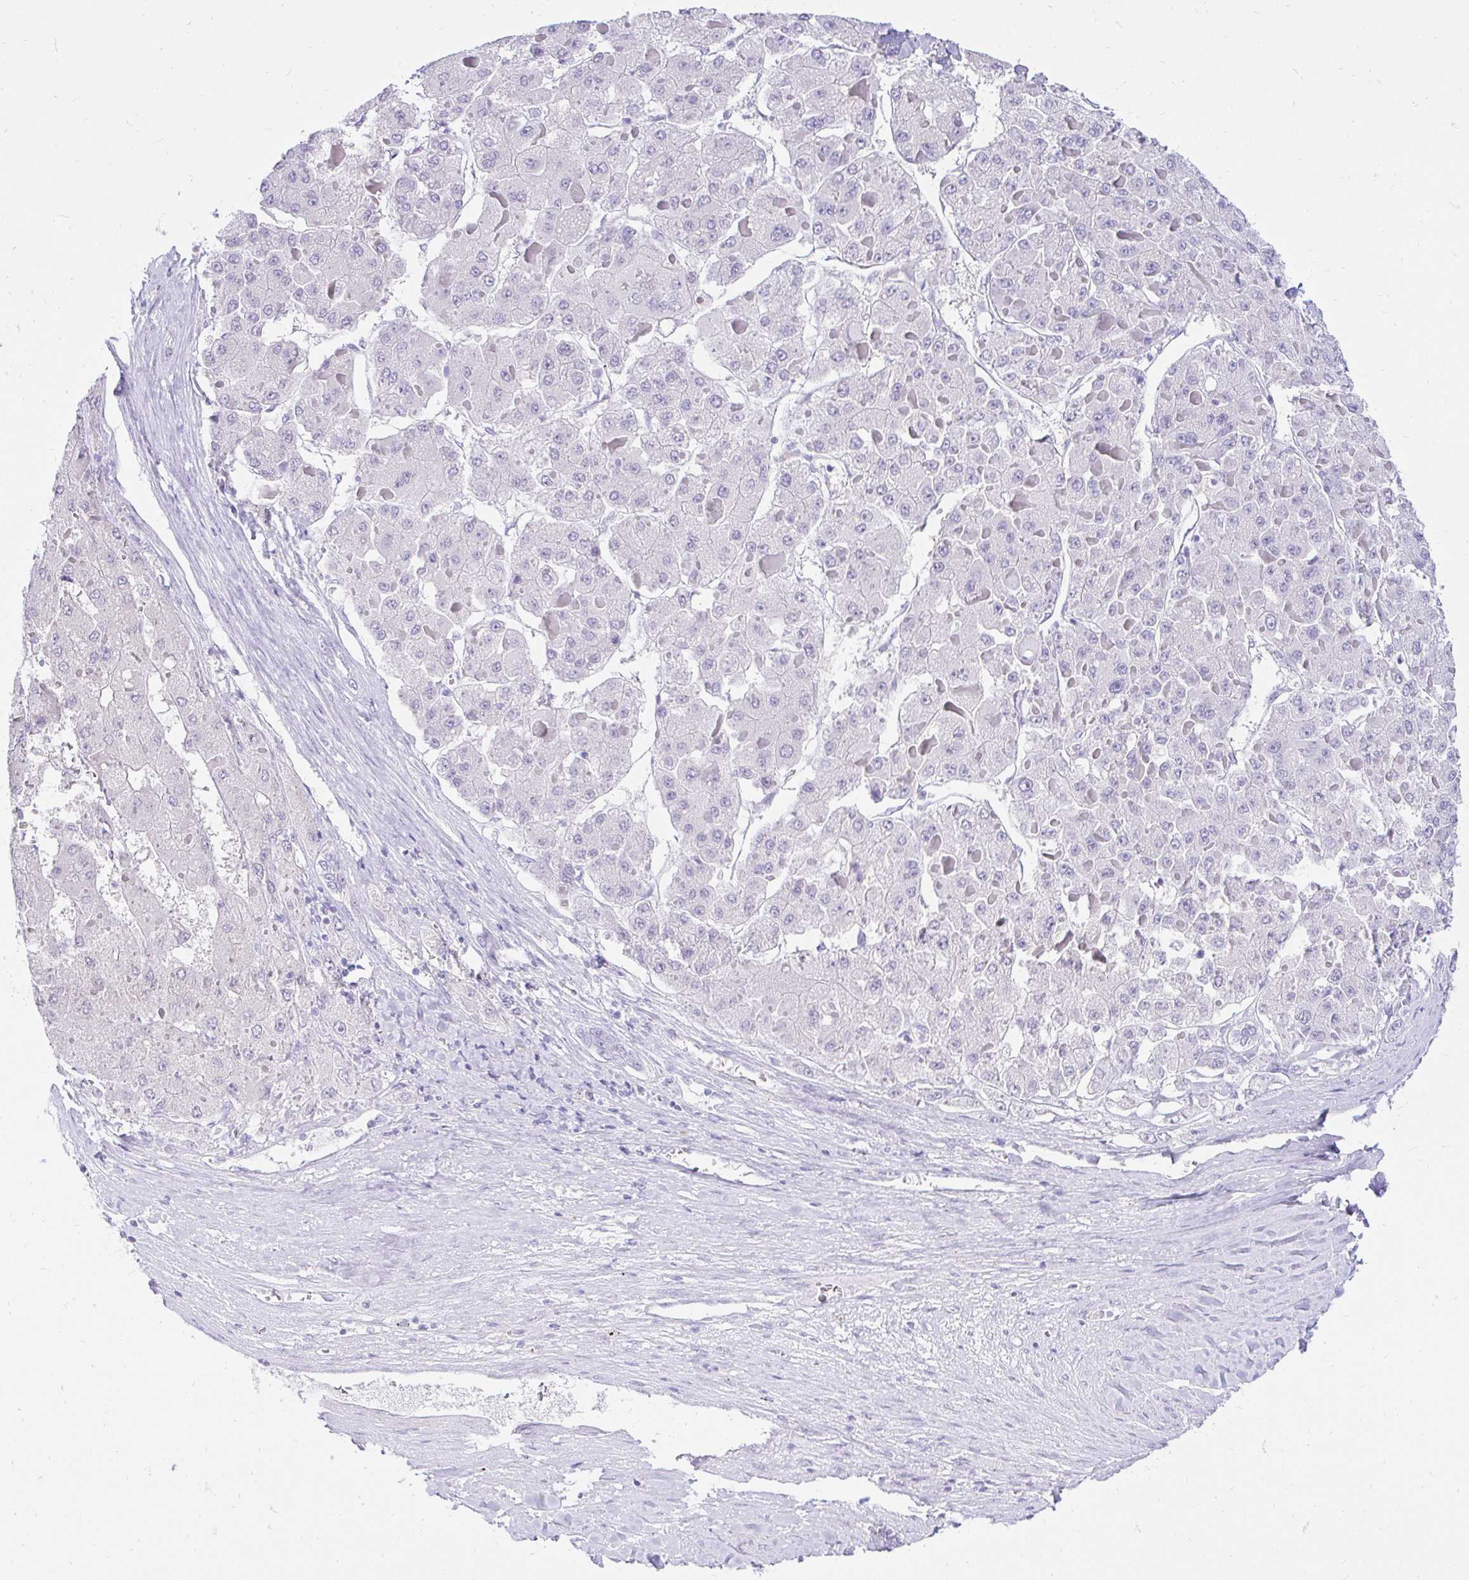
{"staining": {"intensity": "negative", "quantity": "none", "location": "none"}, "tissue": "liver cancer", "cell_type": "Tumor cells", "image_type": "cancer", "snomed": [{"axis": "morphology", "description": "Carcinoma, Hepatocellular, NOS"}, {"axis": "topography", "description": "Liver"}], "caption": "Immunohistochemistry photomicrograph of neoplastic tissue: human liver cancer stained with DAB (3,3'-diaminobenzidine) displays no significant protein positivity in tumor cells.", "gene": "FATE1", "patient": {"sex": "female", "age": 73}}